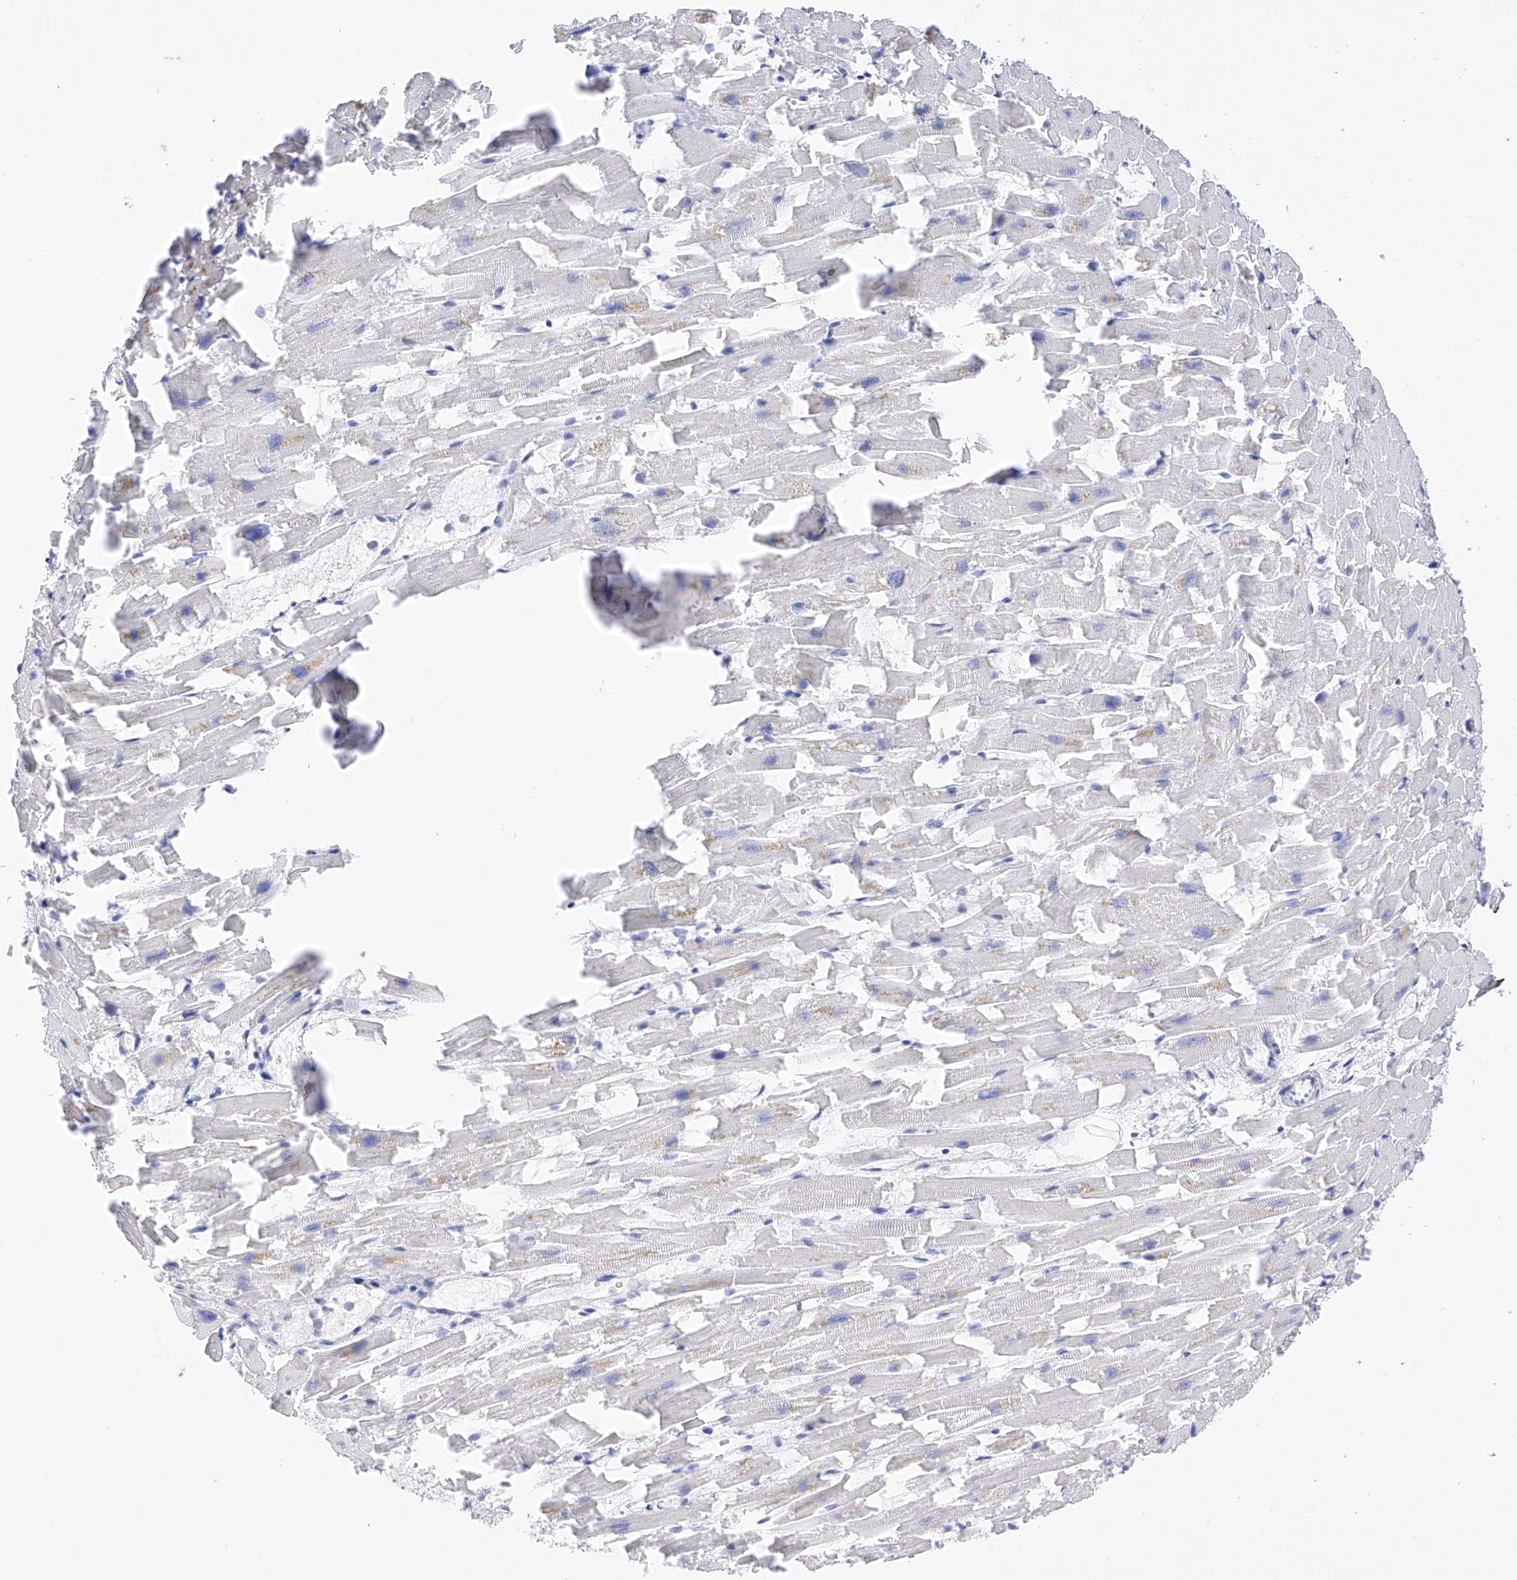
{"staining": {"intensity": "negative", "quantity": "none", "location": "none"}, "tissue": "heart muscle", "cell_type": "Cardiomyocytes", "image_type": "normal", "snomed": [{"axis": "morphology", "description": "Normal tissue, NOS"}, {"axis": "topography", "description": "Heart"}], "caption": "High power microscopy image of an immunohistochemistry image of unremarkable heart muscle, revealing no significant staining in cardiomyocytes. (DAB IHC, high magnification).", "gene": "PDIA5", "patient": {"sex": "female", "age": 64}}